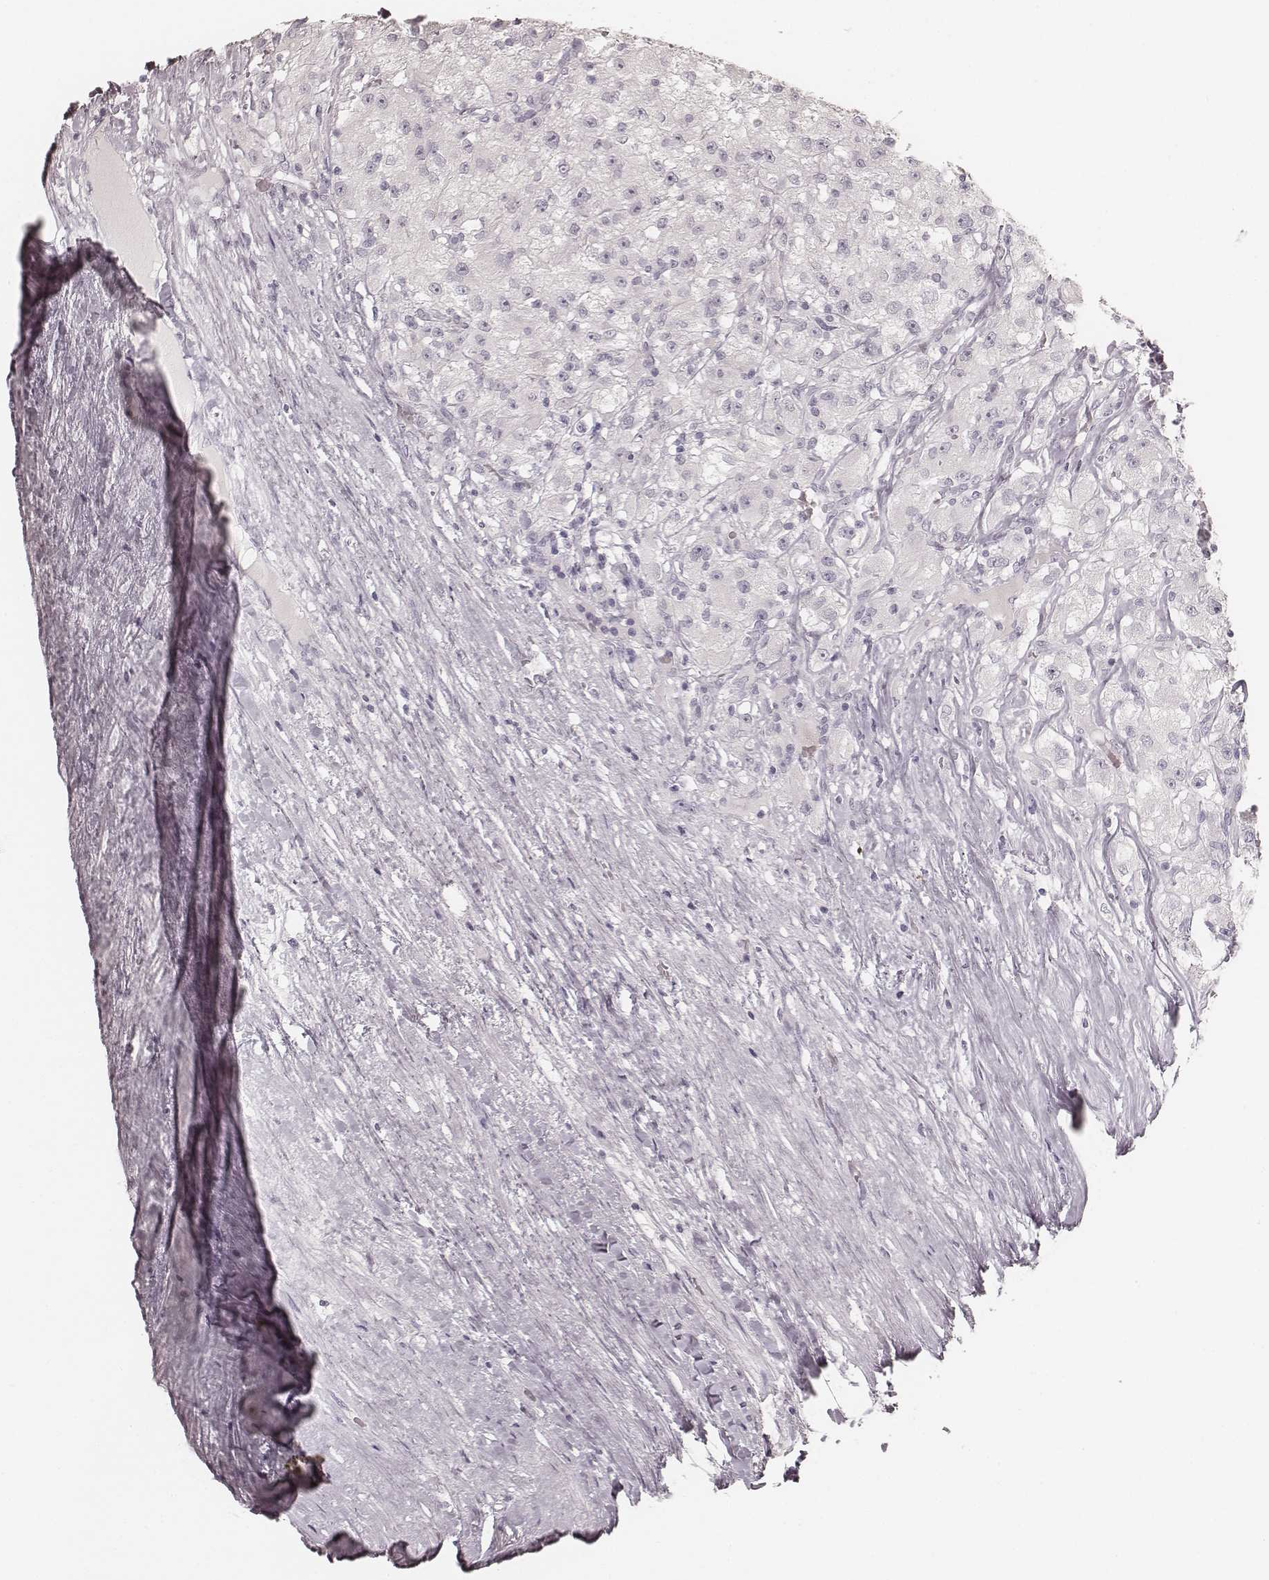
{"staining": {"intensity": "negative", "quantity": "none", "location": "none"}, "tissue": "renal cancer", "cell_type": "Tumor cells", "image_type": "cancer", "snomed": [{"axis": "morphology", "description": "Adenocarcinoma, NOS"}, {"axis": "topography", "description": "Kidney"}], "caption": "A histopathology image of renal cancer stained for a protein exhibits no brown staining in tumor cells. (DAB (3,3'-diaminobenzidine) IHC with hematoxylin counter stain).", "gene": "KRT26", "patient": {"sex": "female", "age": 67}}